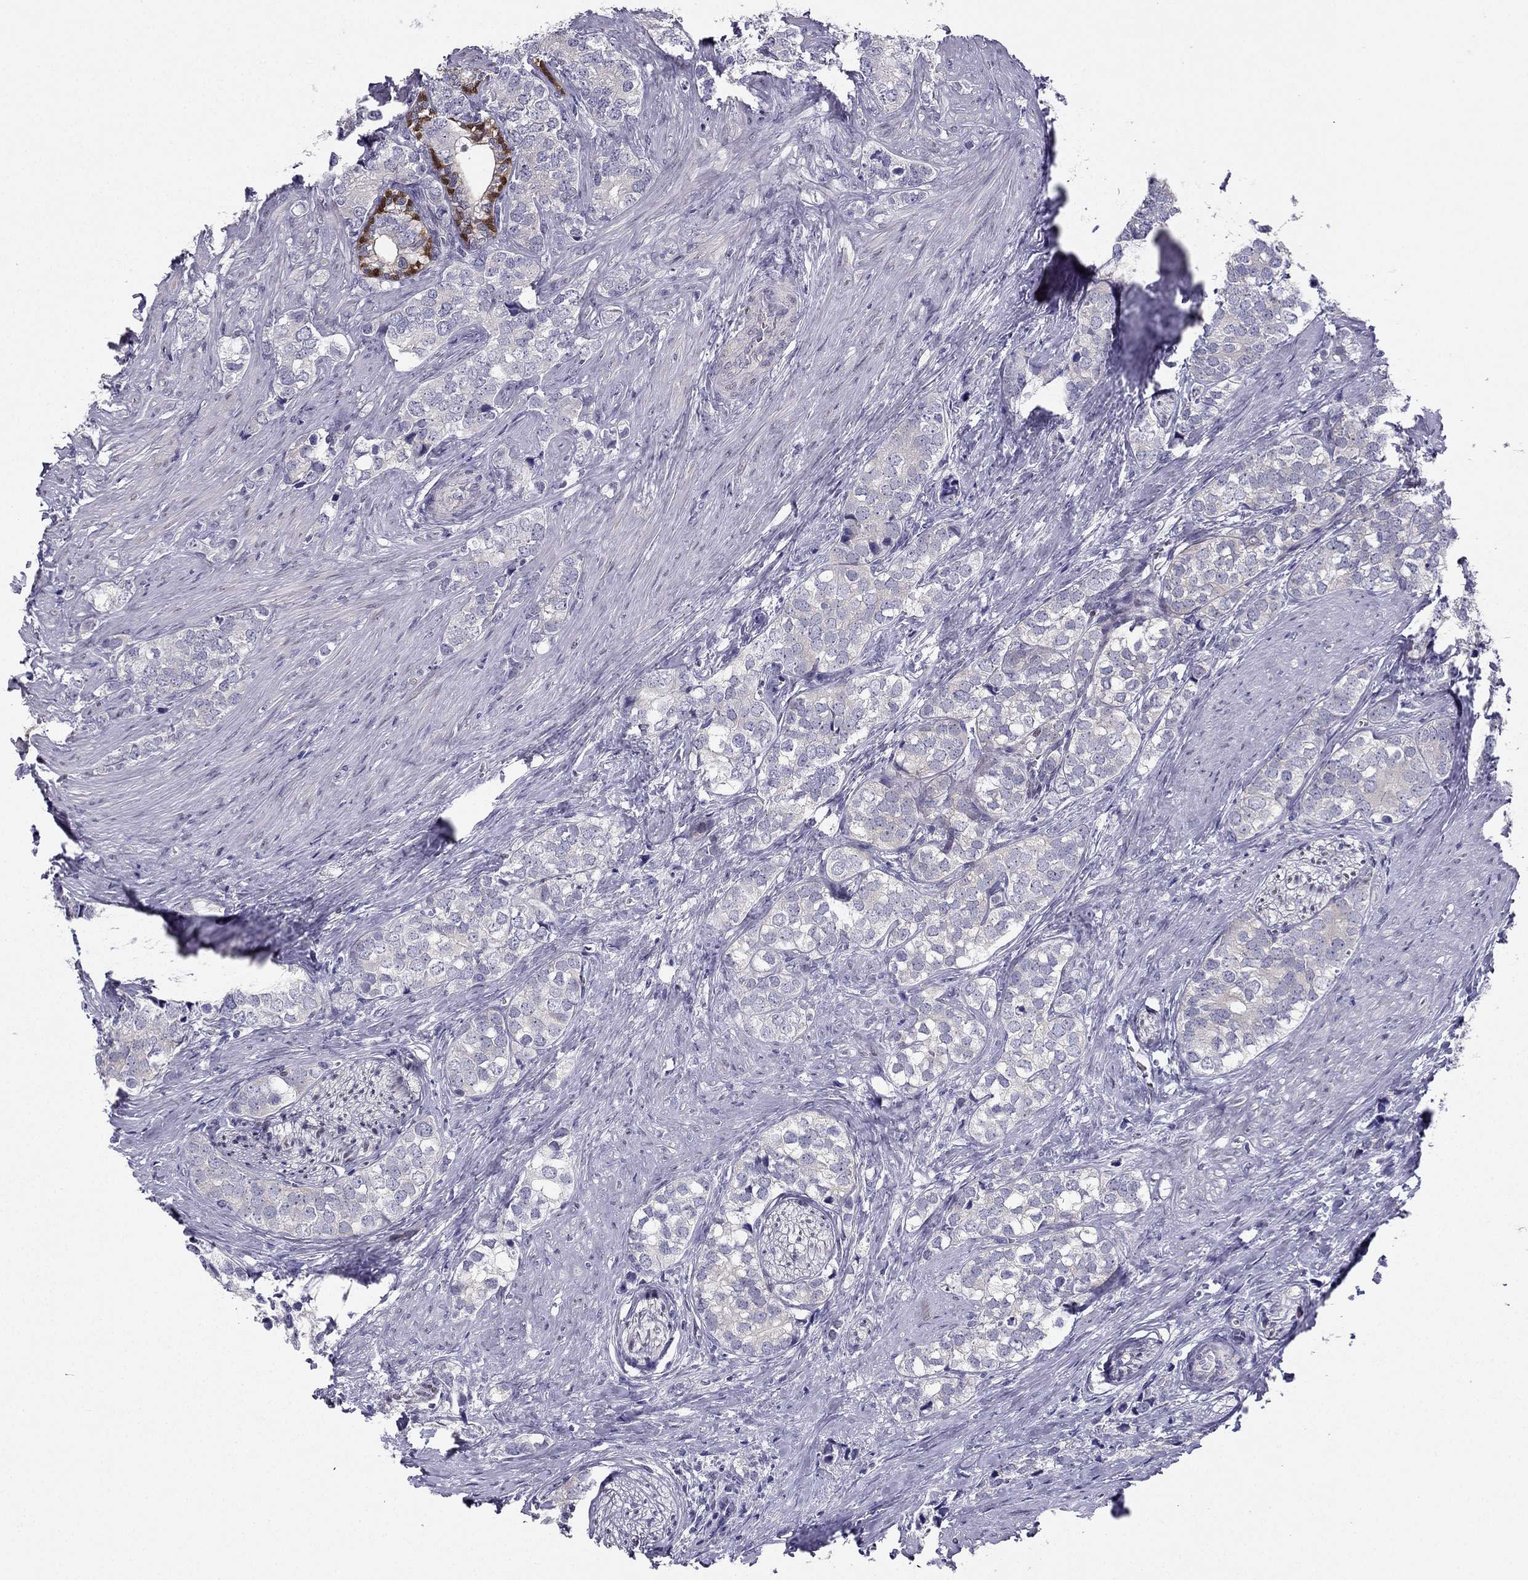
{"staining": {"intensity": "negative", "quantity": "none", "location": "none"}, "tissue": "prostate cancer", "cell_type": "Tumor cells", "image_type": "cancer", "snomed": [{"axis": "morphology", "description": "Adenocarcinoma, NOS"}, {"axis": "topography", "description": "Prostate and seminal vesicle, NOS"}], "caption": "This is a photomicrograph of immunohistochemistry (IHC) staining of prostate adenocarcinoma, which shows no staining in tumor cells.", "gene": "RSPH14", "patient": {"sex": "male", "age": 63}}